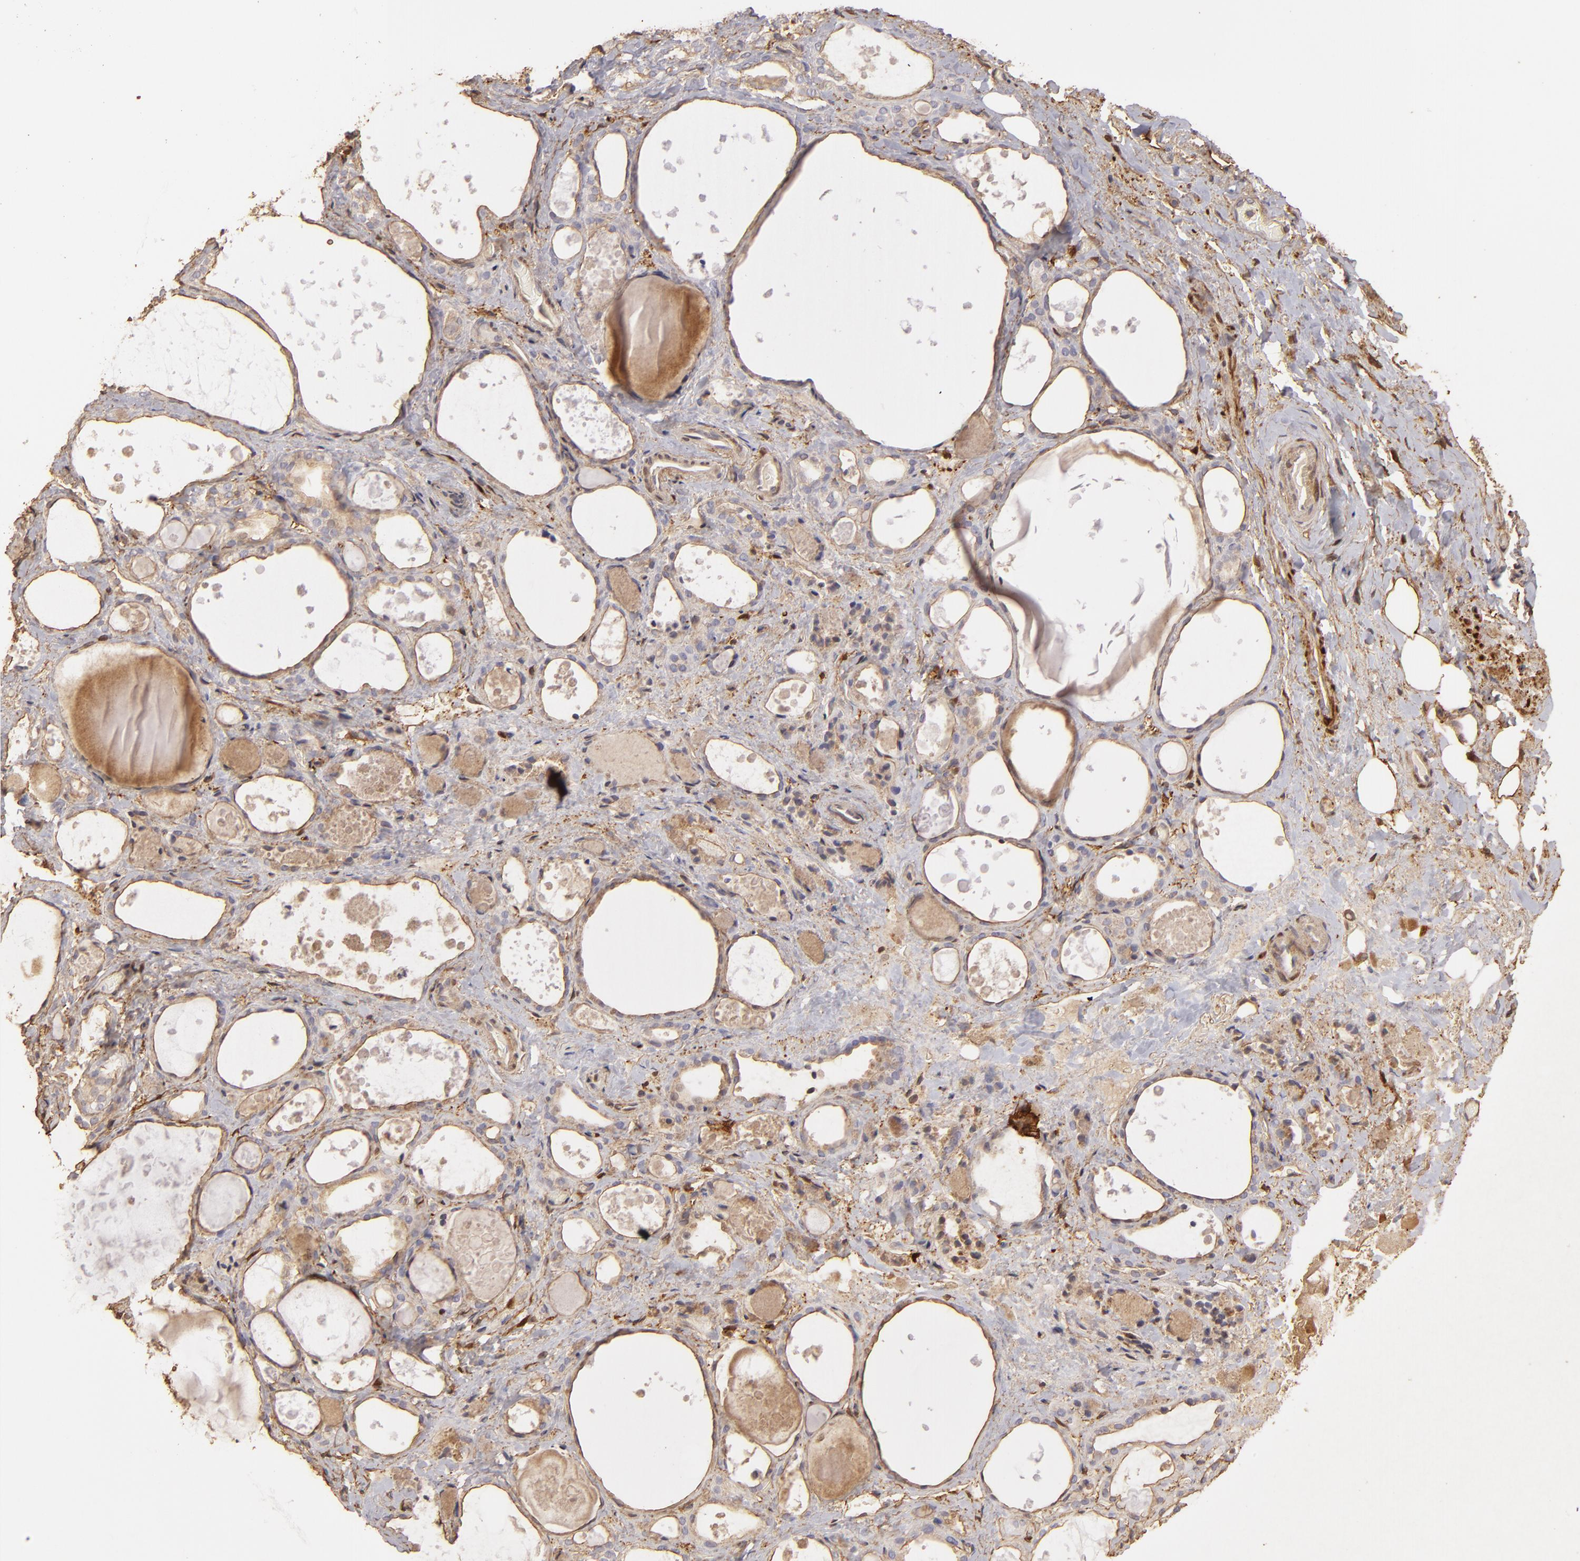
{"staining": {"intensity": "negative", "quantity": "none", "location": "none"}, "tissue": "thyroid gland", "cell_type": "Glandular cells", "image_type": "normal", "snomed": [{"axis": "morphology", "description": "Normal tissue, NOS"}, {"axis": "topography", "description": "Thyroid gland"}], "caption": "The IHC image has no significant staining in glandular cells of thyroid gland.", "gene": "HSPB6", "patient": {"sex": "female", "age": 75}}